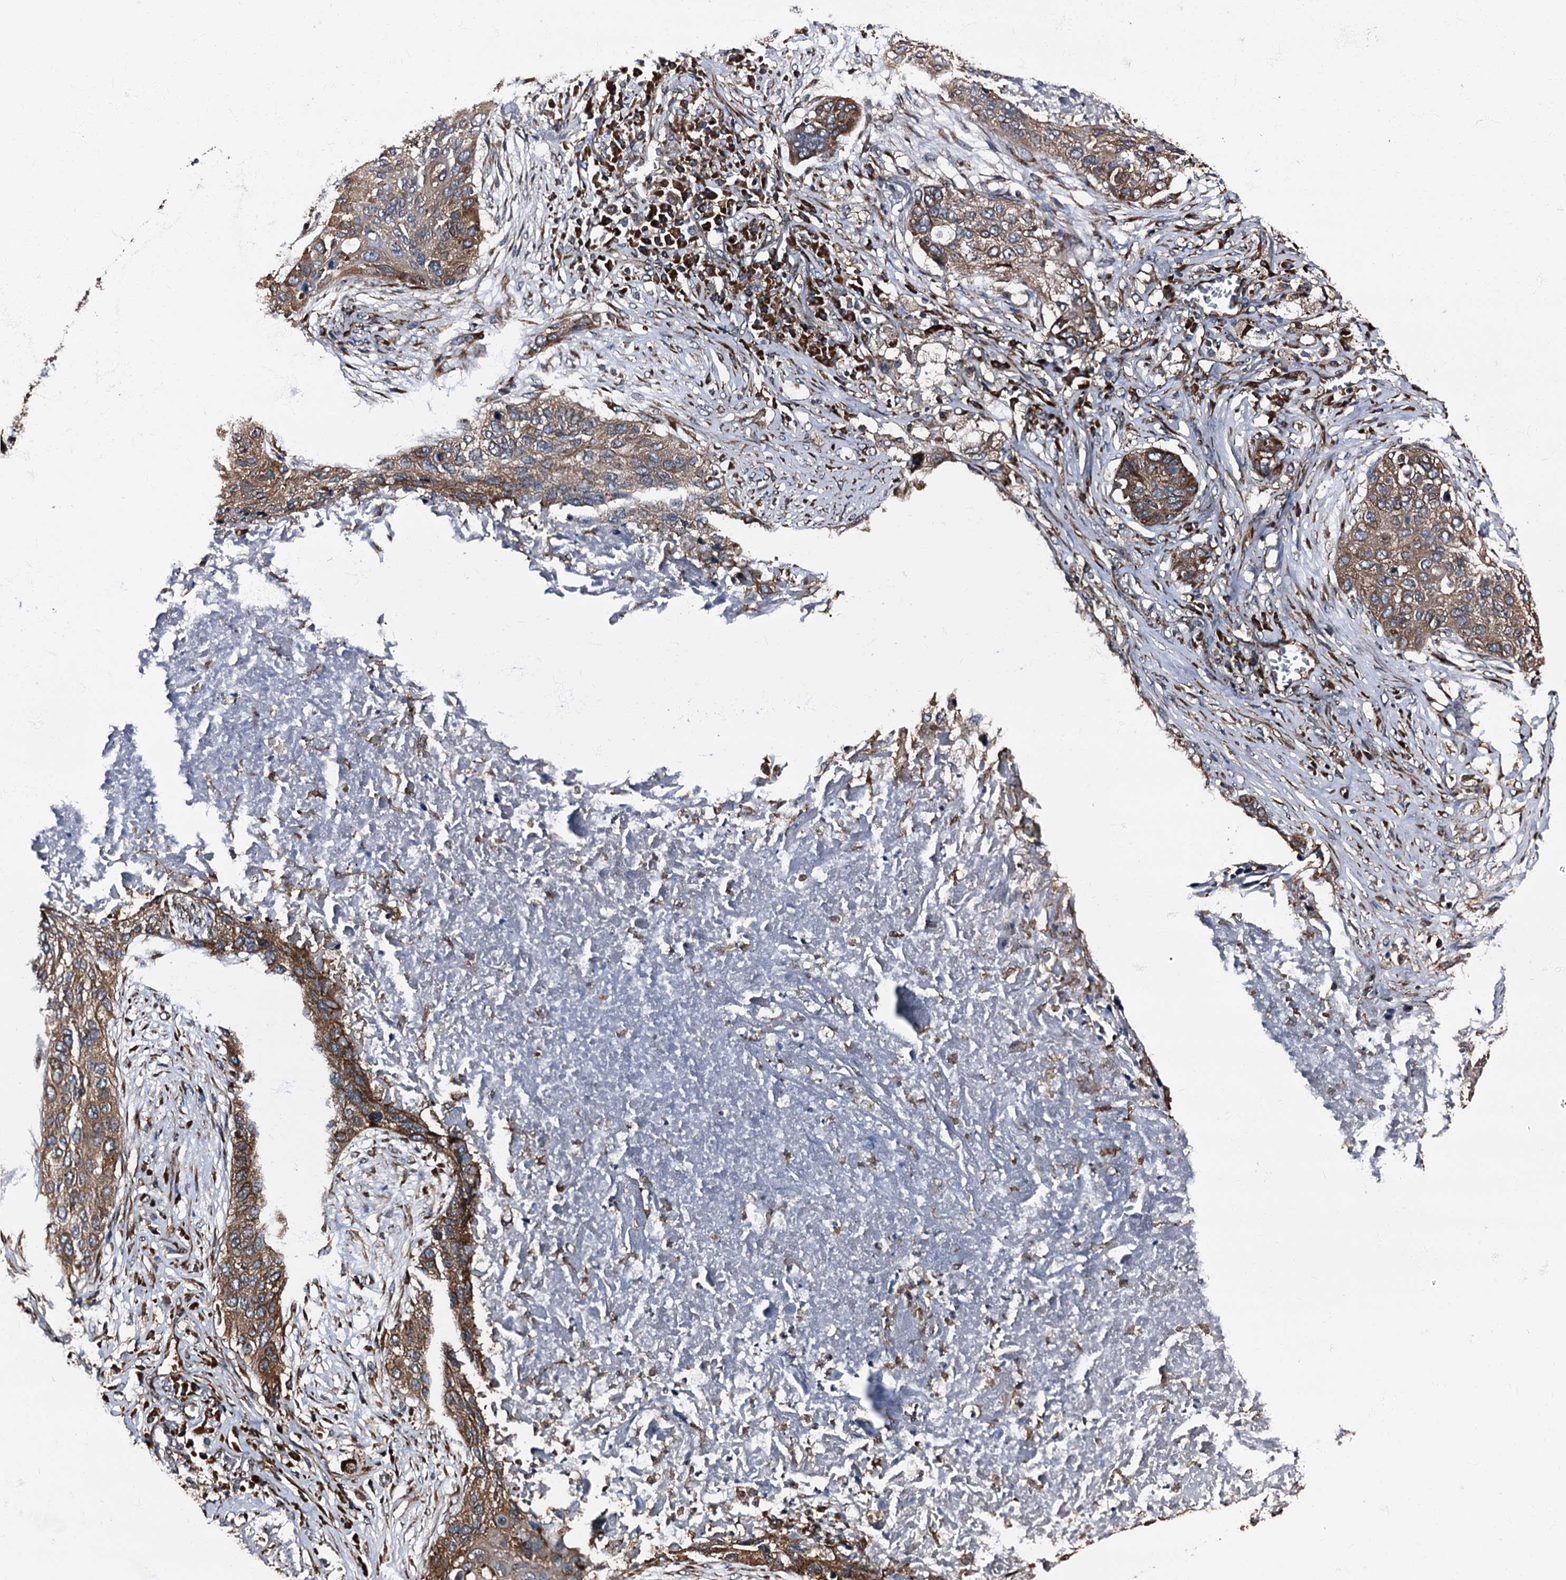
{"staining": {"intensity": "moderate", "quantity": ">75%", "location": "cytoplasmic/membranous"}, "tissue": "lung cancer", "cell_type": "Tumor cells", "image_type": "cancer", "snomed": [{"axis": "morphology", "description": "Squamous cell carcinoma, NOS"}, {"axis": "topography", "description": "Lung"}], "caption": "Immunohistochemical staining of human squamous cell carcinoma (lung) displays moderate cytoplasmic/membranous protein positivity in approximately >75% of tumor cells. (Brightfield microscopy of DAB IHC at high magnification).", "gene": "ATP2C1", "patient": {"sex": "female", "age": 63}}